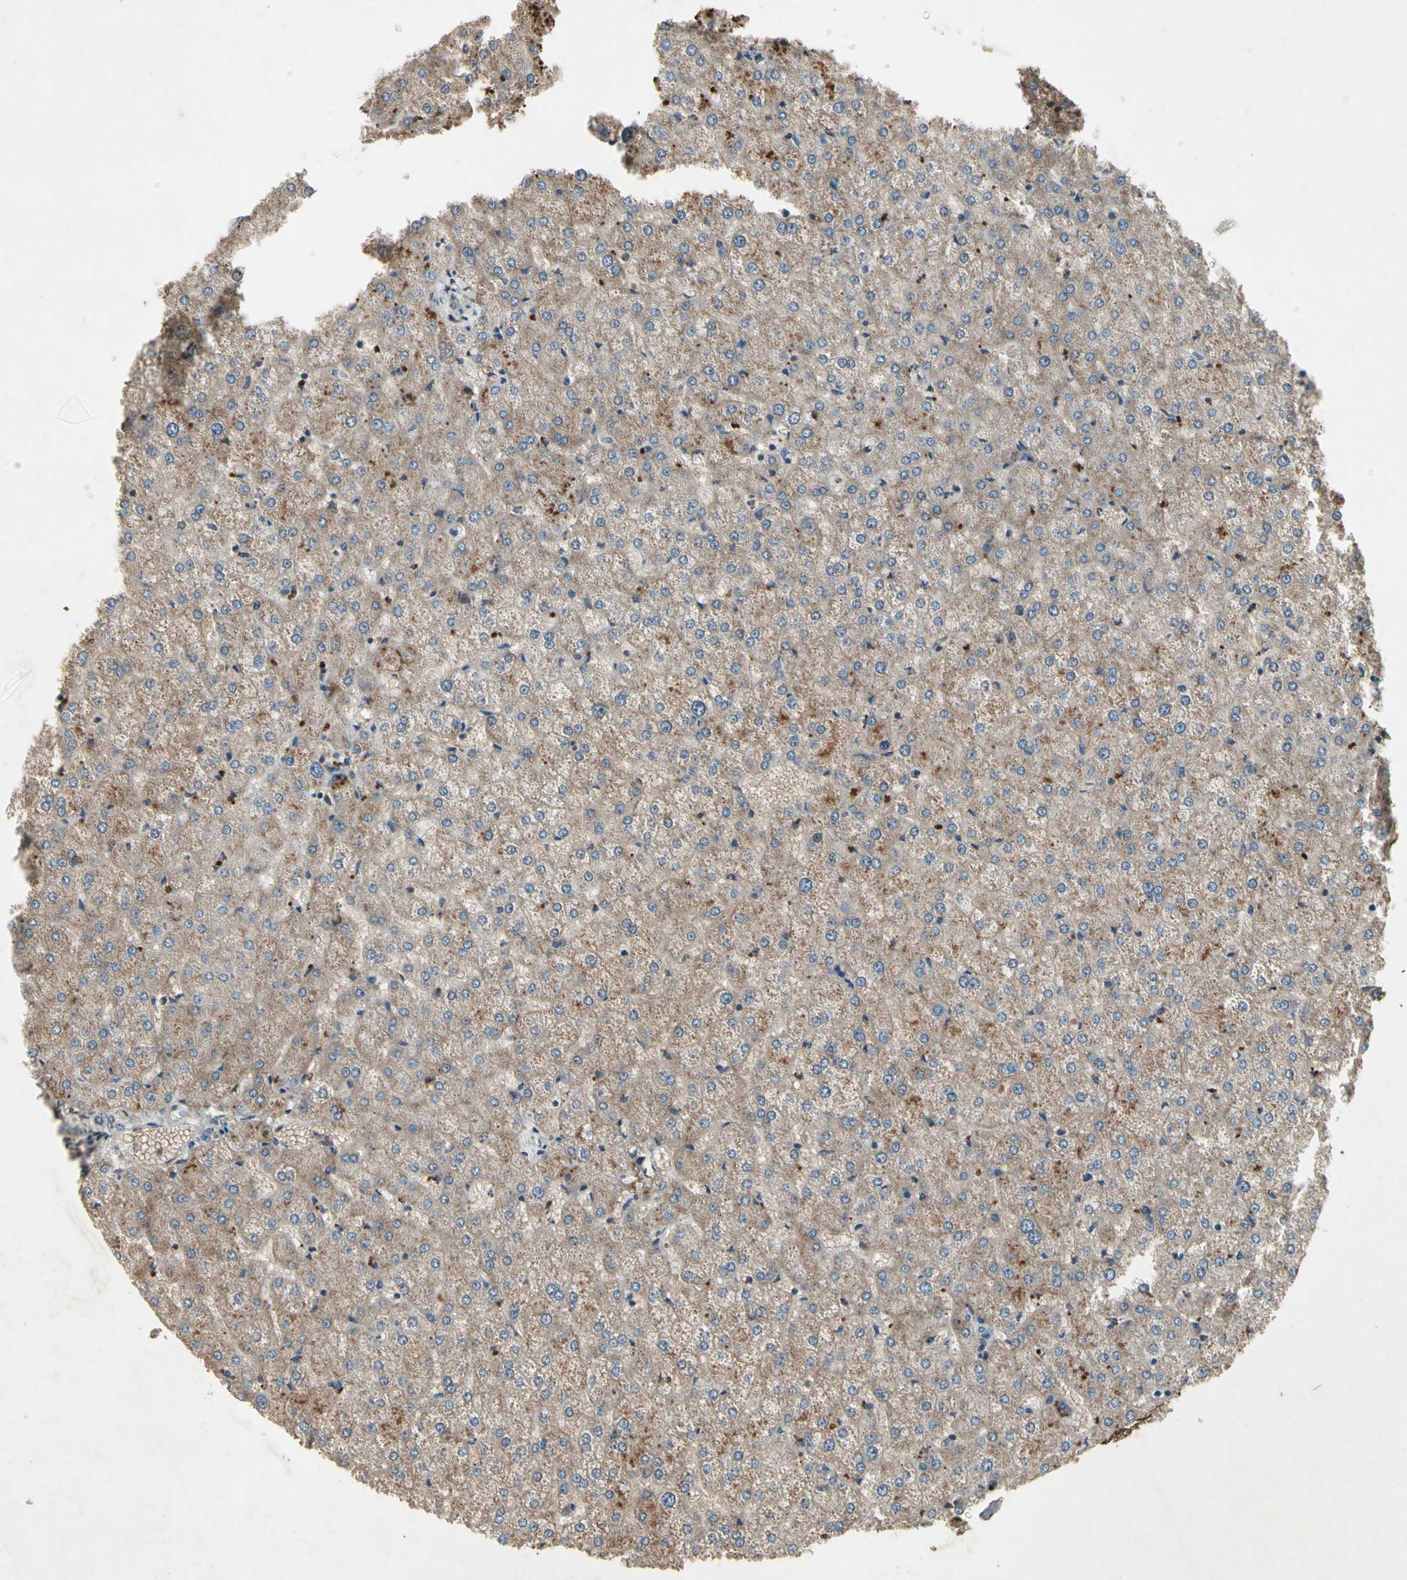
{"staining": {"intensity": "moderate", "quantity": ">75%", "location": "cytoplasmic/membranous,nuclear"}, "tissue": "liver", "cell_type": "Cholangiocytes", "image_type": "normal", "snomed": [{"axis": "morphology", "description": "Normal tissue, NOS"}, {"axis": "topography", "description": "Liver"}], "caption": "About >75% of cholangiocytes in unremarkable human liver reveal moderate cytoplasmic/membranous,nuclear protein positivity as visualized by brown immunohistochemical staining.", "gene": "TBX2", "patient": {"sex": "female", "age": 32}}